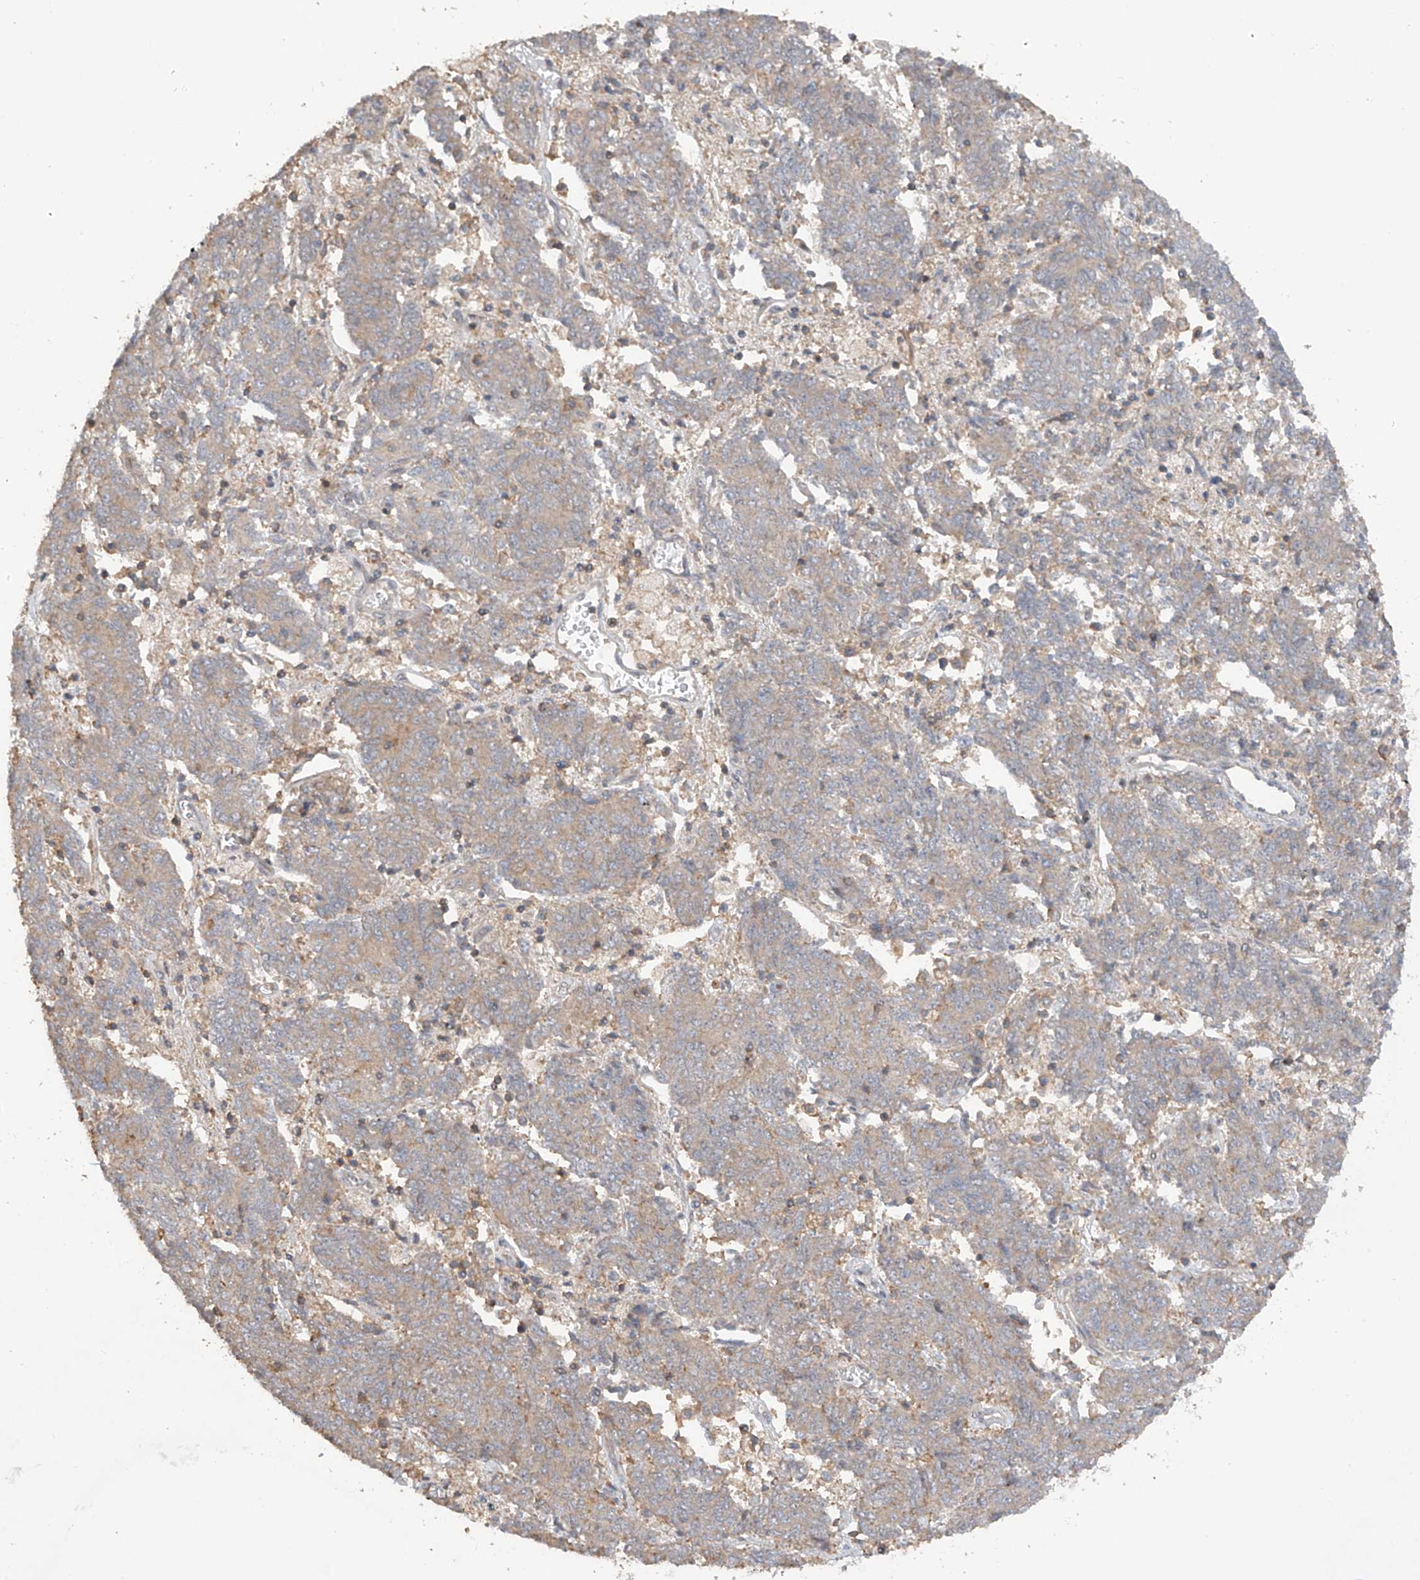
{"staining": {"intensity": "moderate", "quantity": "25%-75%", "location": "cytoplasmic/membranous"}, "tissue": "endometrial cancer", "cell_type": "Tumor cells", "image_type": "cancer", "snomed": [{"axis": "morphology", "description": "Adenocarcinoma, NOS"}, {"axis": "topography", "description": "Endometrium"}], "caption": "A brown stain shows moderate cytoplasmic/membranous expression of a protein in human endometrial adenocarcinoma tumor cells.", "gene": "RPAIN", "patient": {"sex": "female", "age": 80}}